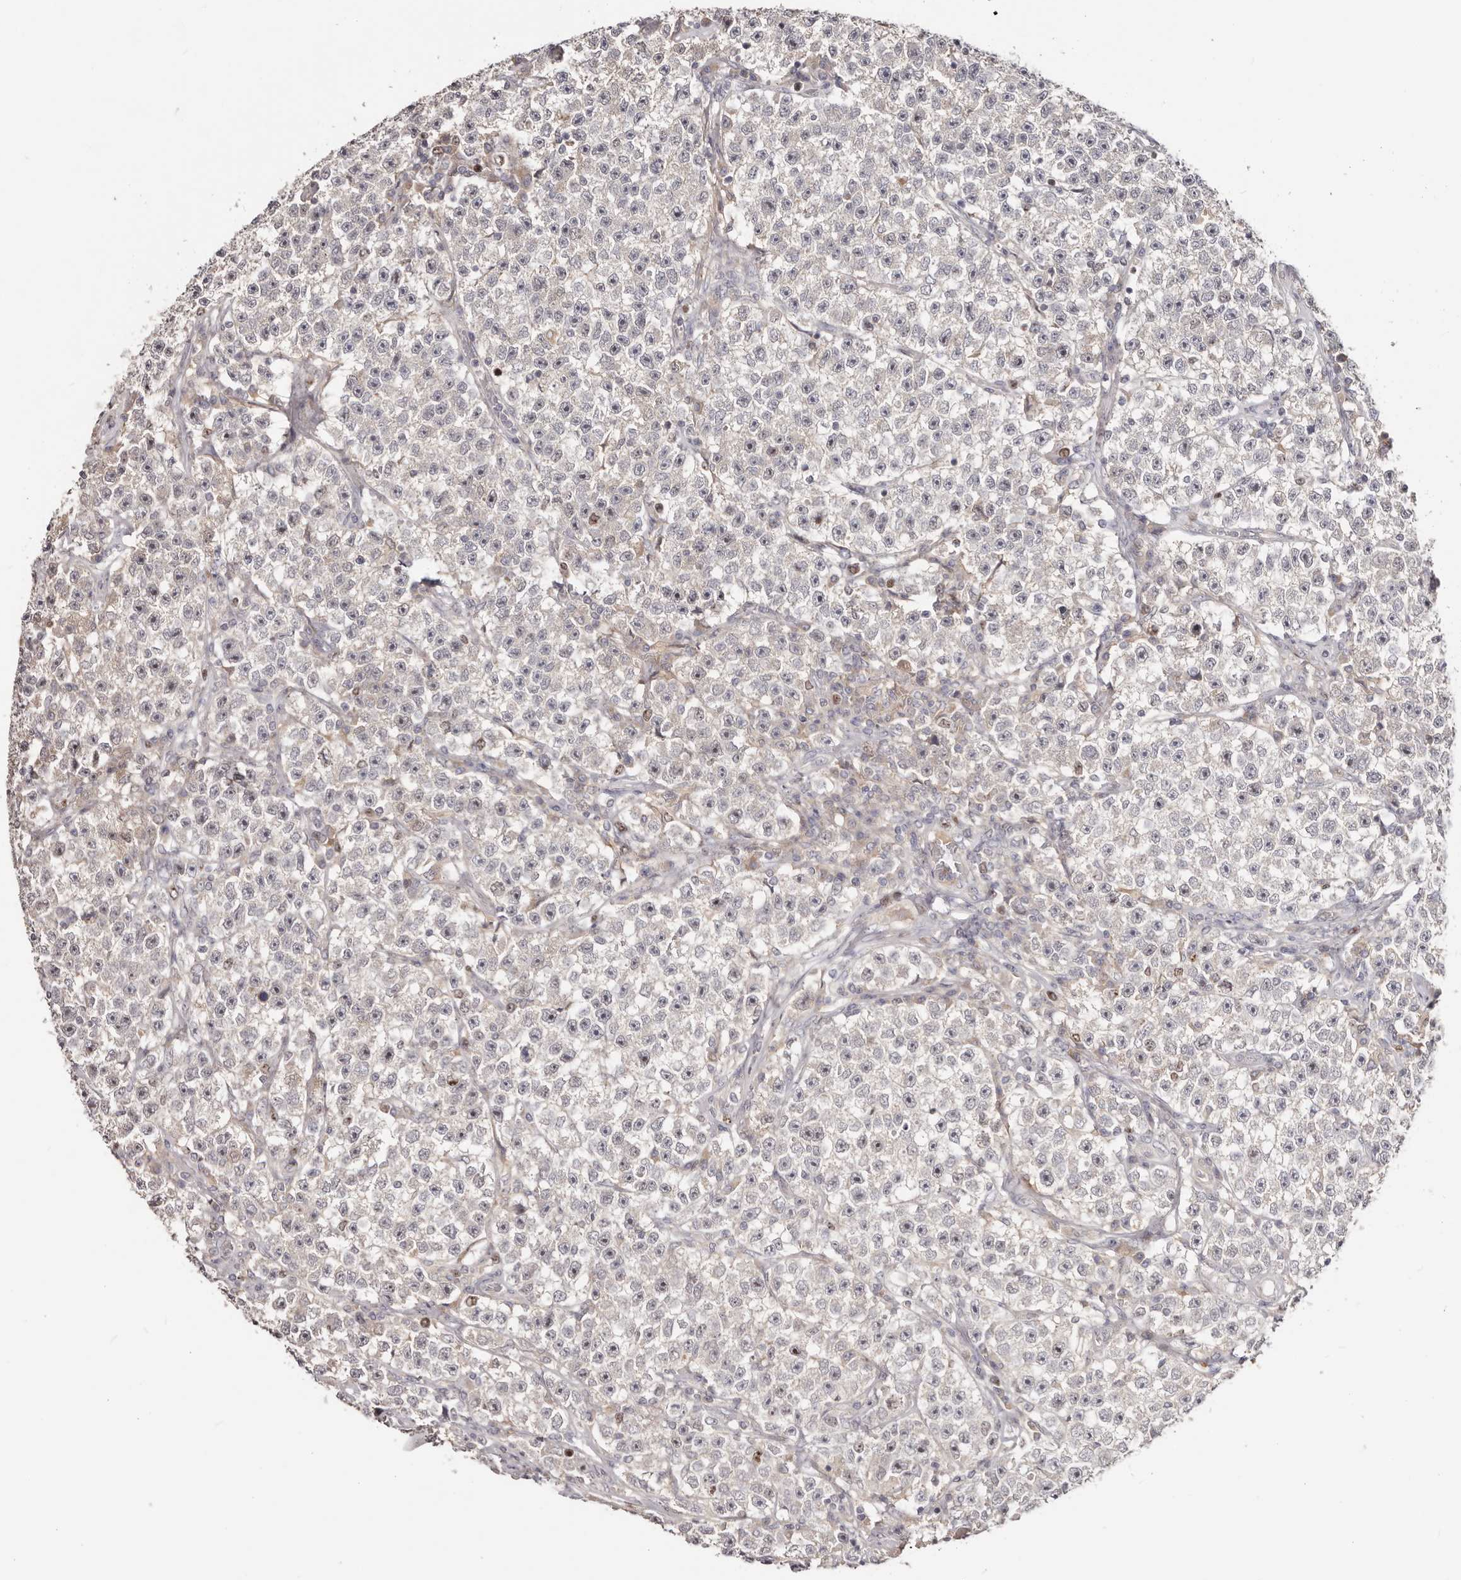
{"staining": {"intensity": "negative", "quantity": "none", "location": "none"}, "tissue": "testis cancer", "cell_type": "Tumor cells", "image_type": "cancer", "snomed": [{"axis": "morphology", "description": "Seminoma, NOS"}, {"axis": "topography", "description": "Testis"}], "caption": "Immunohistochemistry (IHC) image of neoplastic tissue: testis cancer stained with DAB (3,3'-diaminobenzidine) shows no significant protein positivity in tumor cells. Nuclei are stained in blue.", "gene": "CCDC190", "patient": {"sex": "male", "age": 22}}